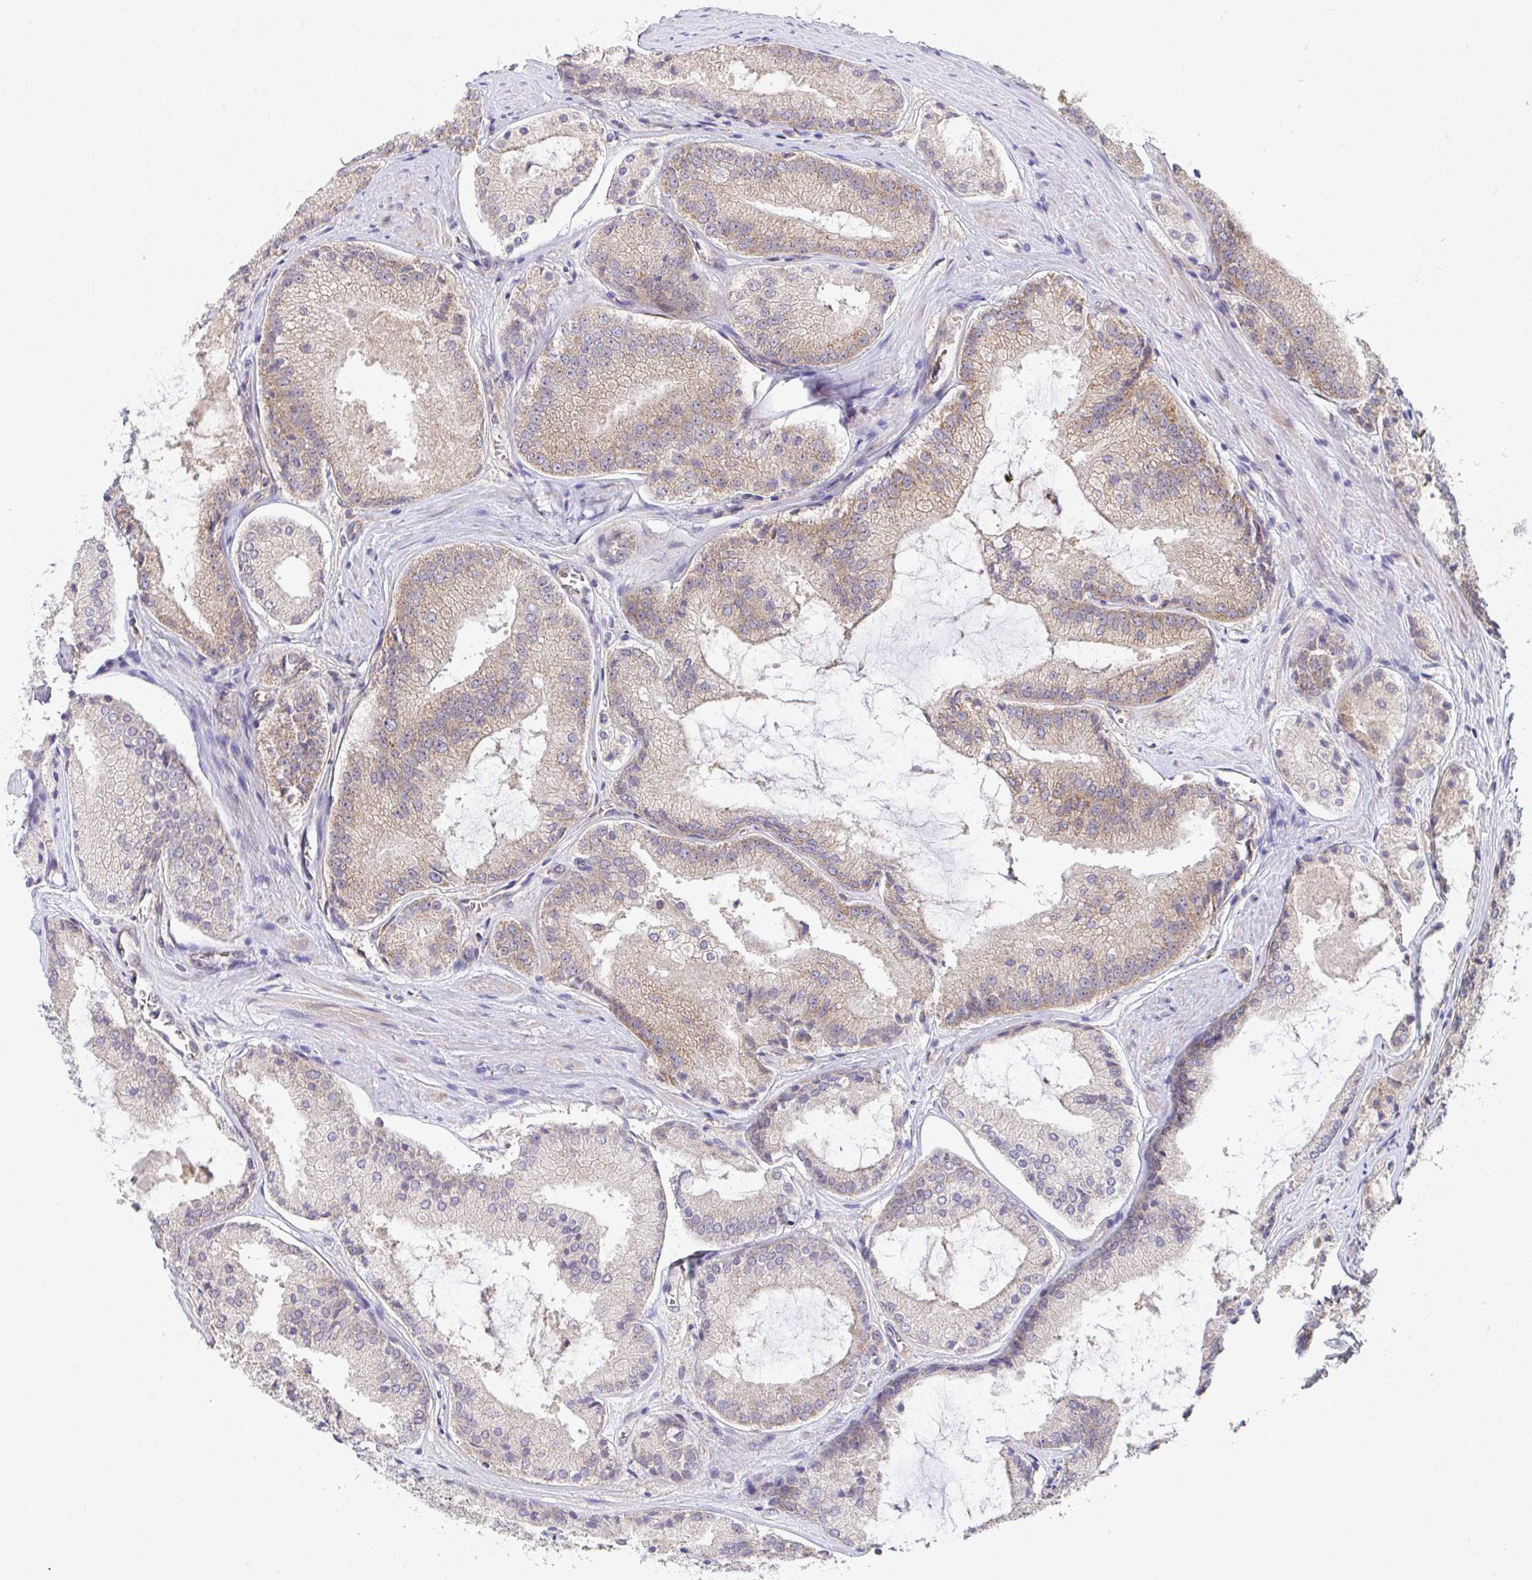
{"staining": {"intensity": "moderate", "quantity": ">75%", "location": "cytoplasmic/membranous"}, "tissue": "prostate cancer", "cell_type": "Tumor cells", "image_type": "cancer", "snomed": [{"axis": "morphology", "description": "Adenocarcinoma, High grade"}, {"axis": "topography", "description": "Prostate"}], "caption": "Prostate cancer was stained to show a protein in brown. There is medium levels of moderate cytoplasmic/membranous expression in approximately >75% of tumor cells.", "gene": "EIF1AD", "patient": {"sex": "male", "age": 73}}